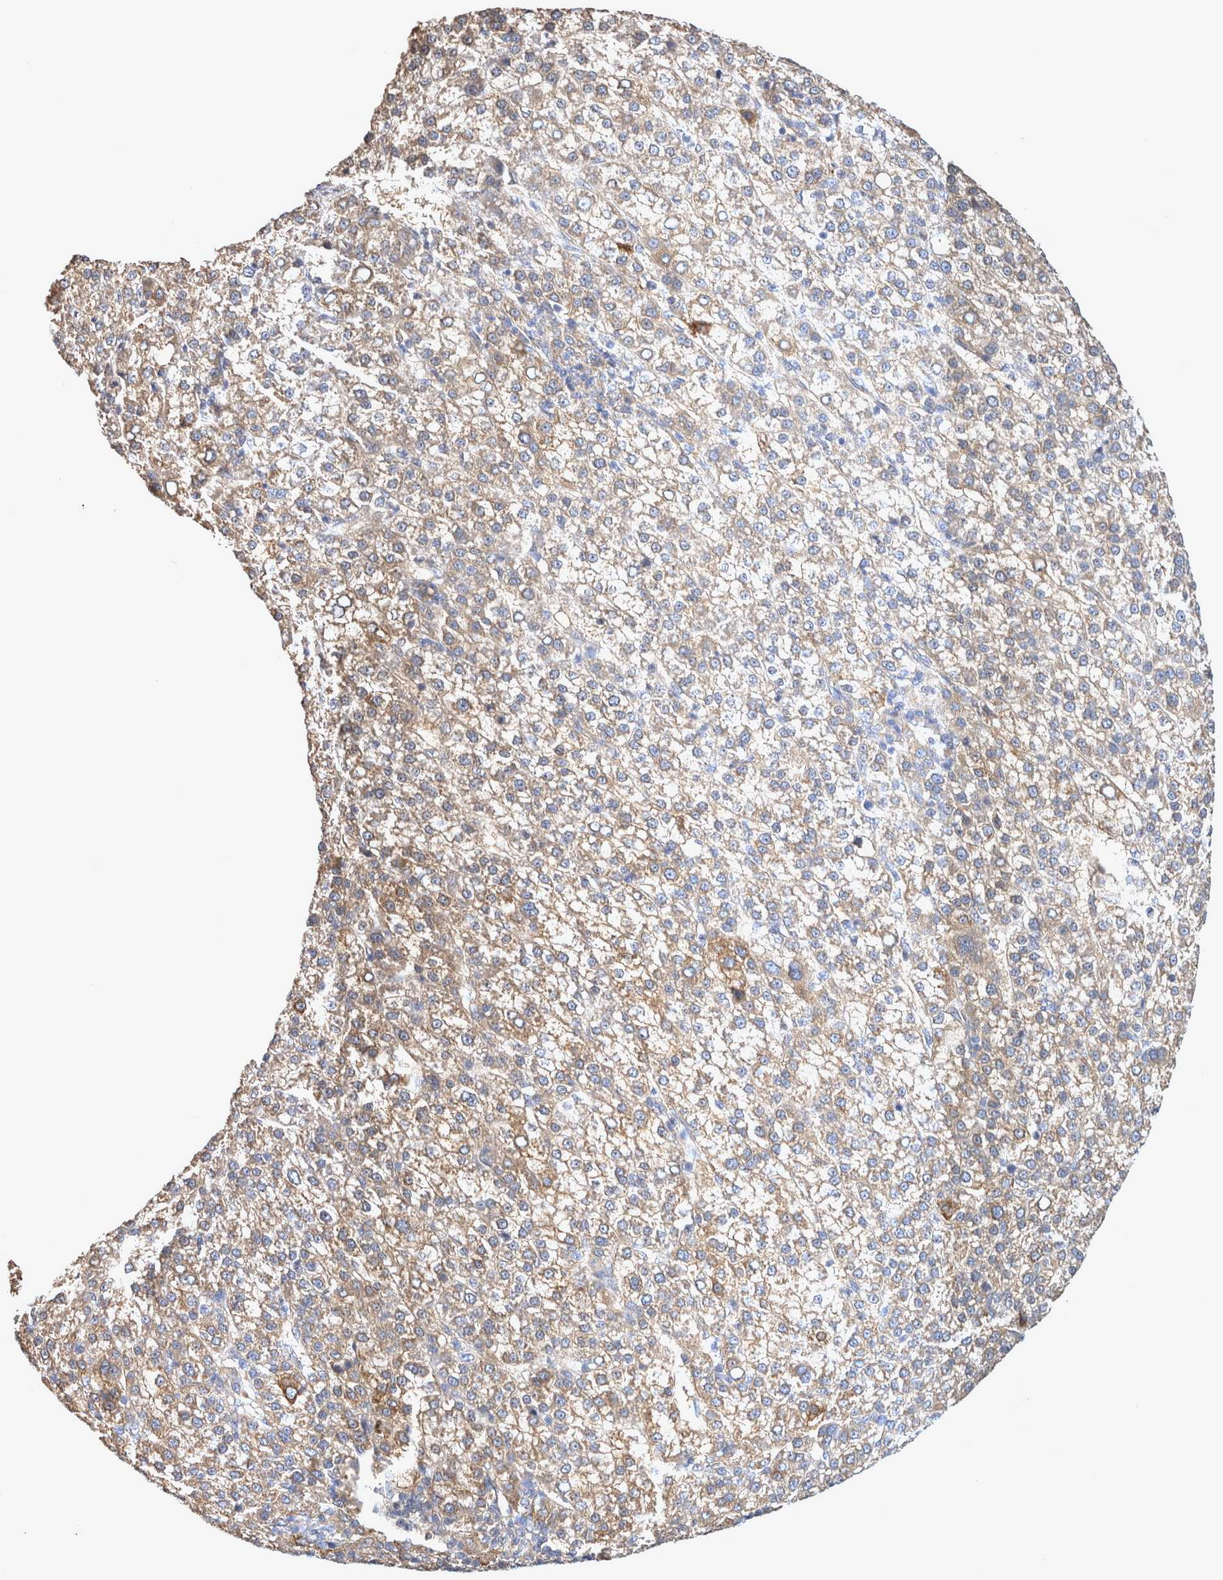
{"staining": {"intensity": "weak", "quantity": ">75%", "location": "cytoplasmic/membranous"}, "tissue": "liver cancer", "cell_type": "Tumor cells", "image_type": "cancer", "snomed": [{"axis": "morphology", "description": "Carcinoma, Hepatocellular, NOS"}, {"axis": "topography", "description": "Liver"}], "caption": "DAB immunohistochemical staining of human hepatocellular carcinoma (liver) reveals weak cytoplasmic/membranous protein positivity in approximately >75% of tumor cells.", "gene": "ATXN2", "patient": {"sex": "female", "age": 58}}